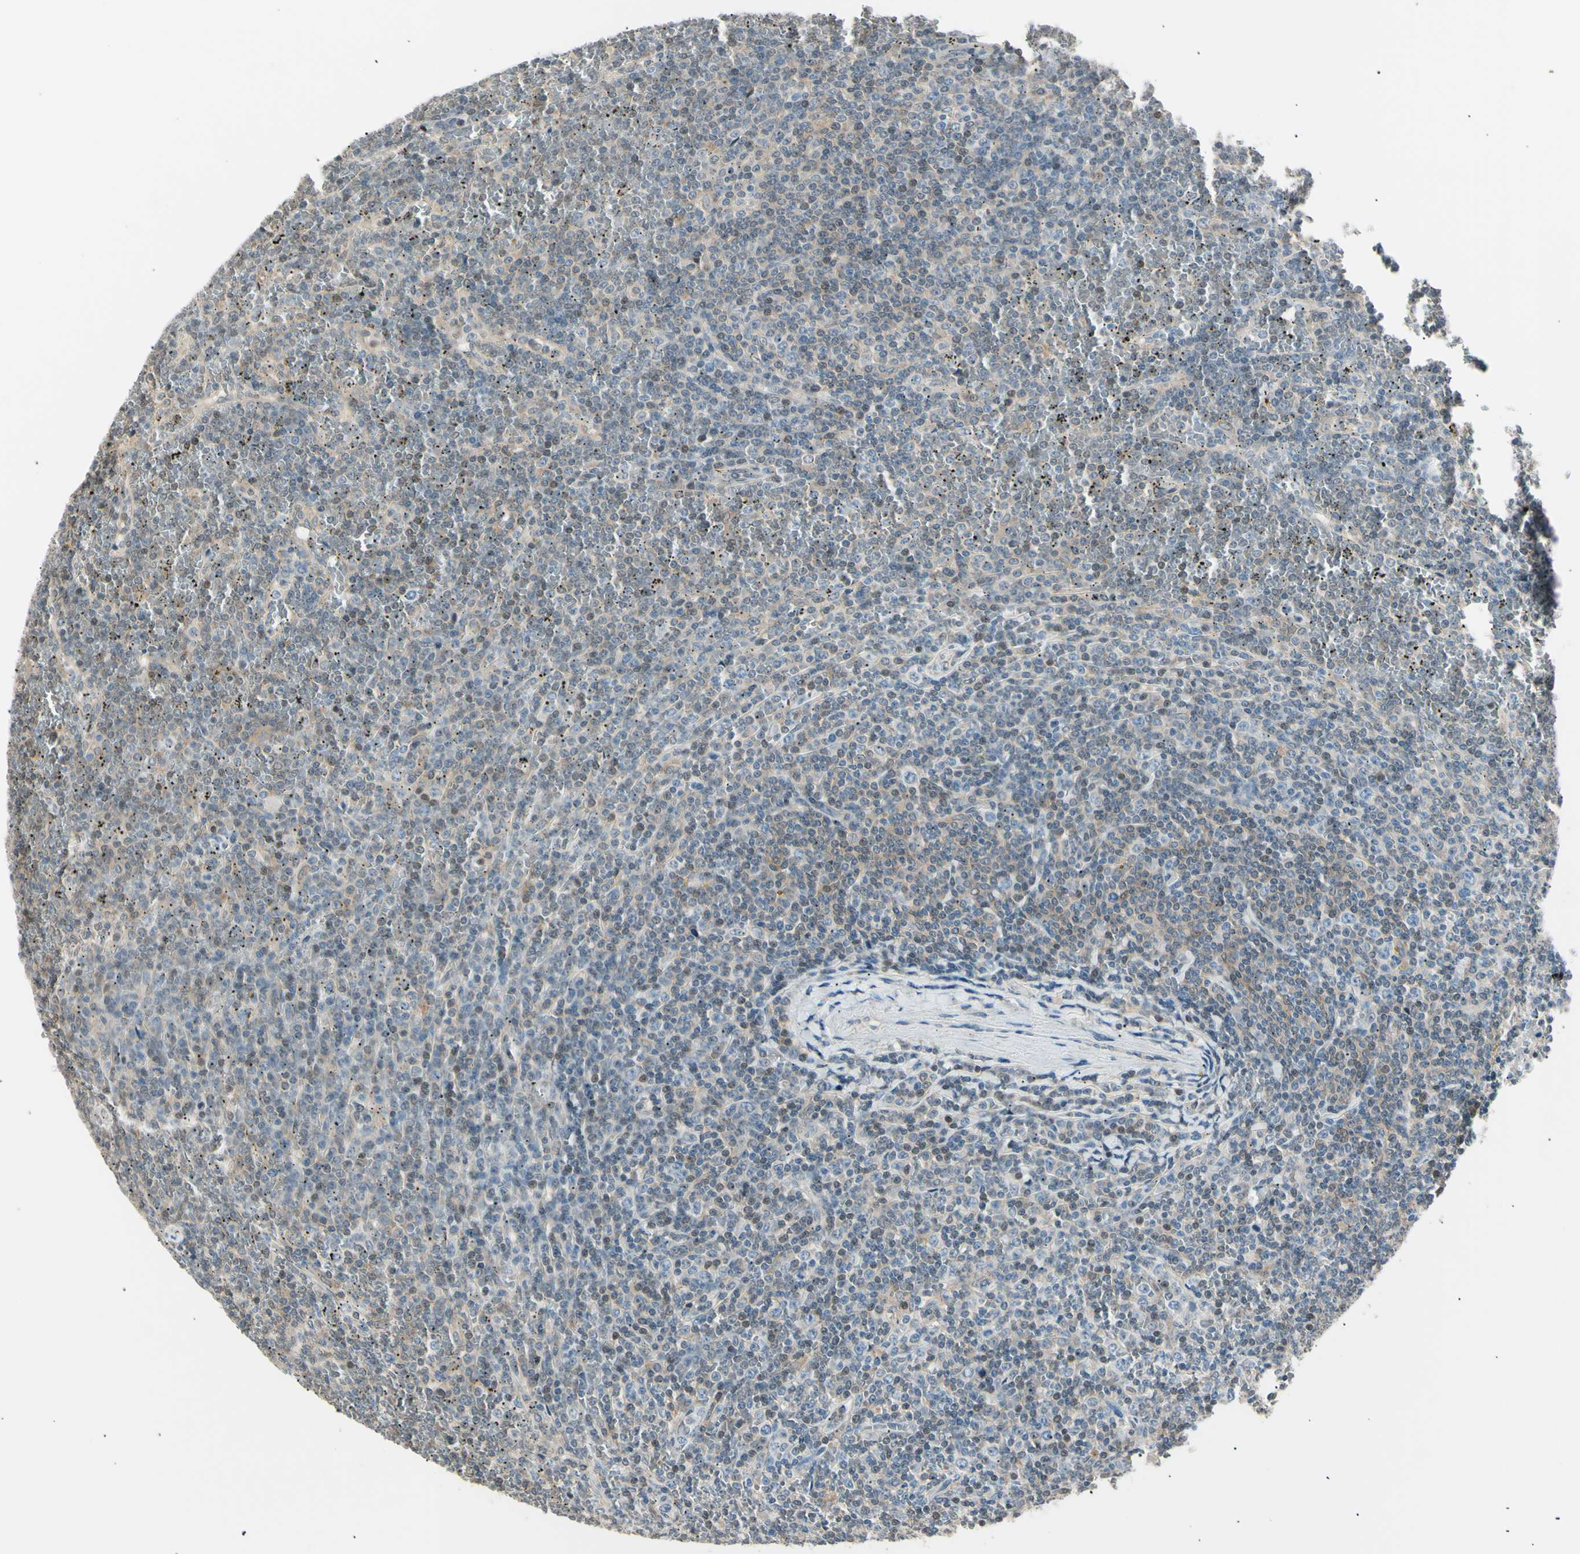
{"staining": {"intensity": "weak", "quantity": "<25%", "location": "cytoplasmic/membranous"}, "tissue": "lymphoma", "cell_type": "Tumor cells", "image_type": "cancer", "snomed": [{"axis": "morphology", "description": "Malignant lymphoma, non-Hodgkin's type, Low grade"}, {"axis": "topography", "description": "Spleen"}], "caption": "Immunohistochemistry (IHC) photomicrograph of neoplastic tissue: malignant lymphoma, non-Hodgkin's type (low-grade) stained with DAB (3,3'-diaminobenzidine) displays no significant protein staining in tumor cells.", "gene": "LHPP", "patient": {"sex": "female", "age": 19}}